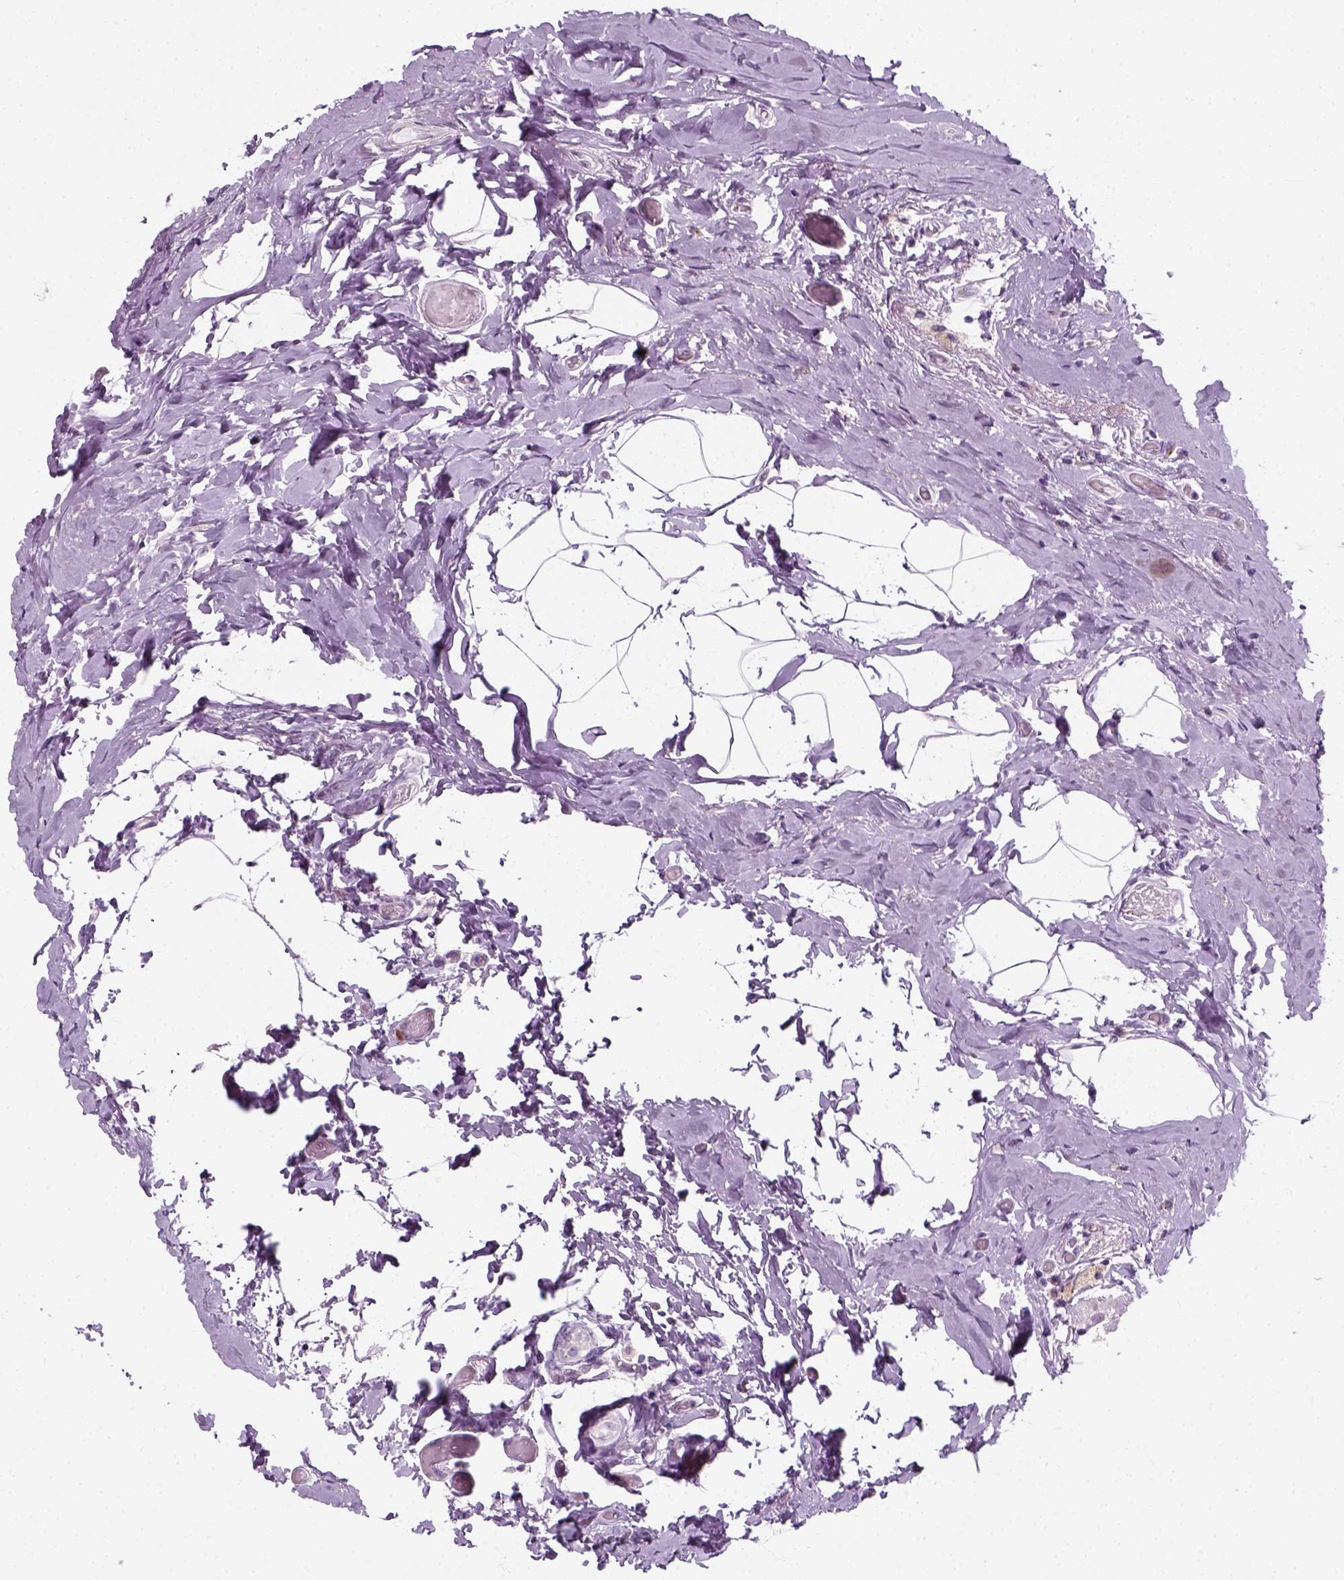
{"staining": {"intensity": "negative", "quantity": "none", "location": "none"}, "tissue": "breast cancer", "cell_type": "Tumor cells", "image_type": "cancer", "snomed": [{"axis": "morphology", "description": "Intraductal carcinoma, in situ"}, {"axis": "morphology", "description": "Duct carcinoma"}, {"axis": "morphology", "description": "Lobular carcinoma, in situ"}, {"axis": "topography", "description": "Breast"}], "caption": "IHC image of neoplastic tissue: human lobular carcinoma in situ (breast) stained with DAB (3,3'-diaminobenzidine) displays no significant protein positivity in tumor cells. Nuclei are stained in blue.", "gene": "IL4", "patient": {"sex": "female", "age": 44}}